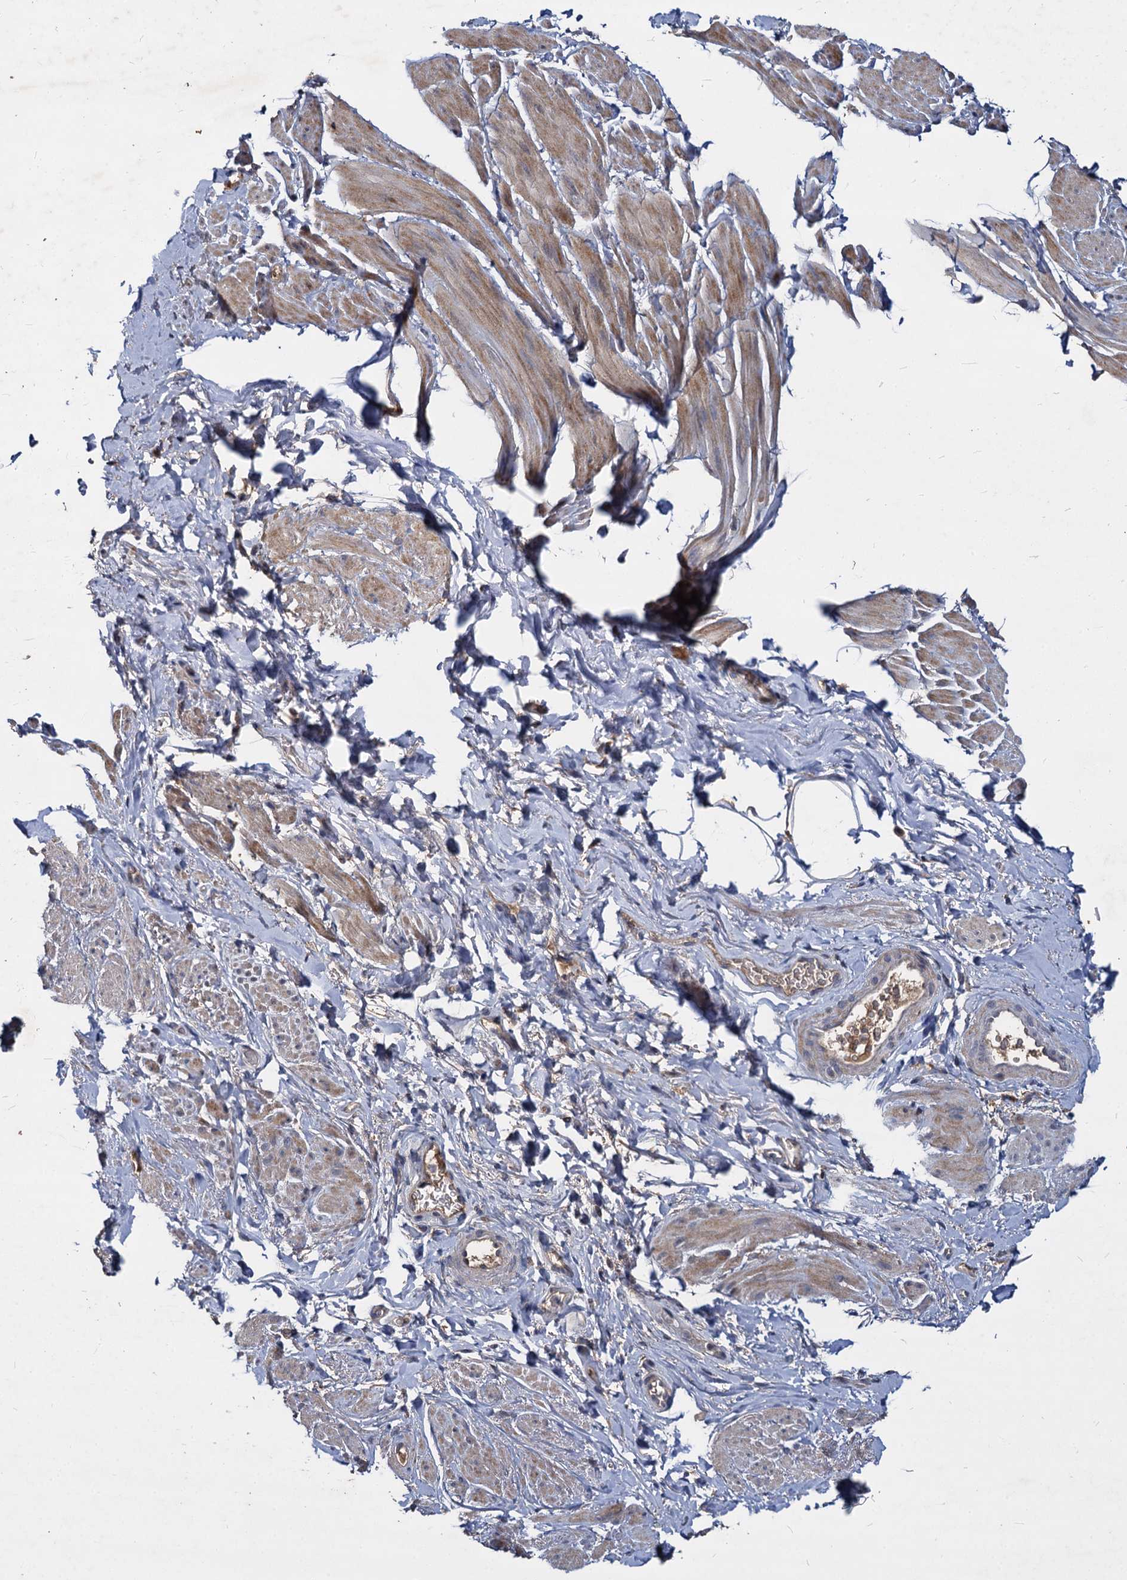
{"staining": {"intensity": "moderate", "quantity": "25%-75%", "location": "cytoplasmic/membranous"}, "tissue": "smooth muscle", "cell_type": "Smooth muscle cells", "image_type": "normal", "snomed": [{"axis": "morphology", "description": "Normal tissue, NOS"}, {"axis": "topography", "description": "Smooth muscle"}, {"axis": "topography", "description": "Peripheral nerve tissue"}], "caption": "Unremarkable smooth muscle demonstrates moderate cytoplasmic/membranous expression in about 25%-75% of smooth muscle cells (Brightfield microscopy of DAB IHC at high magnification)..", "gene": "CCDC184", "patient": {"sex": "male", "age": 69}}